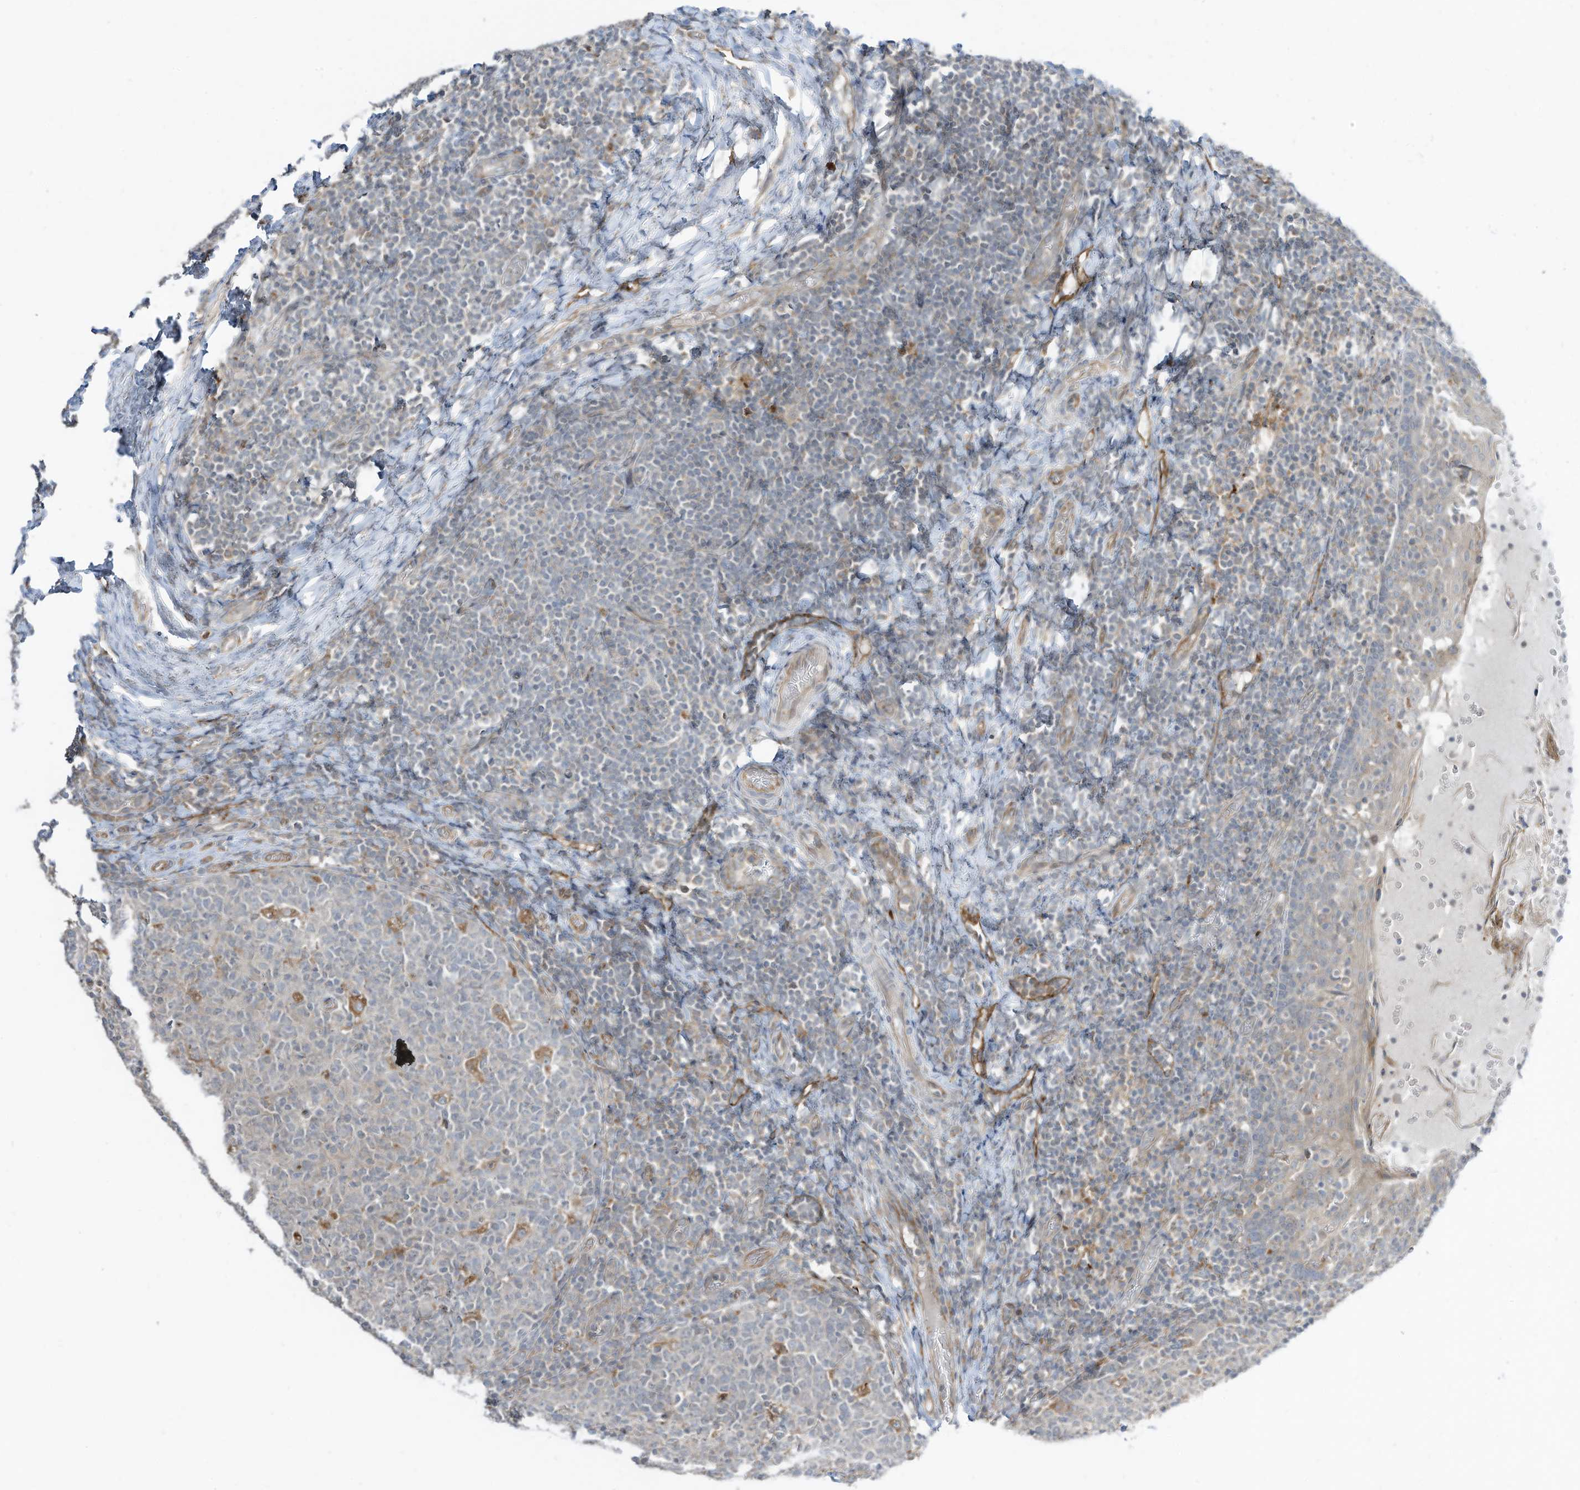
{"staining": {"intensity": "moderate", "quantity": "<25%", "location": "cytoplasmic/membranous"}, "tissue": "tonsil", "cell_type": "Germinal center cells", "image_type": "normal", "snomed": [{"axis": "morphology", "description": "Normal tissue, NOS"}, {"axis": "topography", "description": "Tonsil"}], "caption": "Protein analysis of unremarkable tonsil exhibits moderate cytoplasmic/membranous expression in approximately <25% of germinal center cells.", "gene": "DZIP3", "patient": {"sex": "female", "age": 19}}